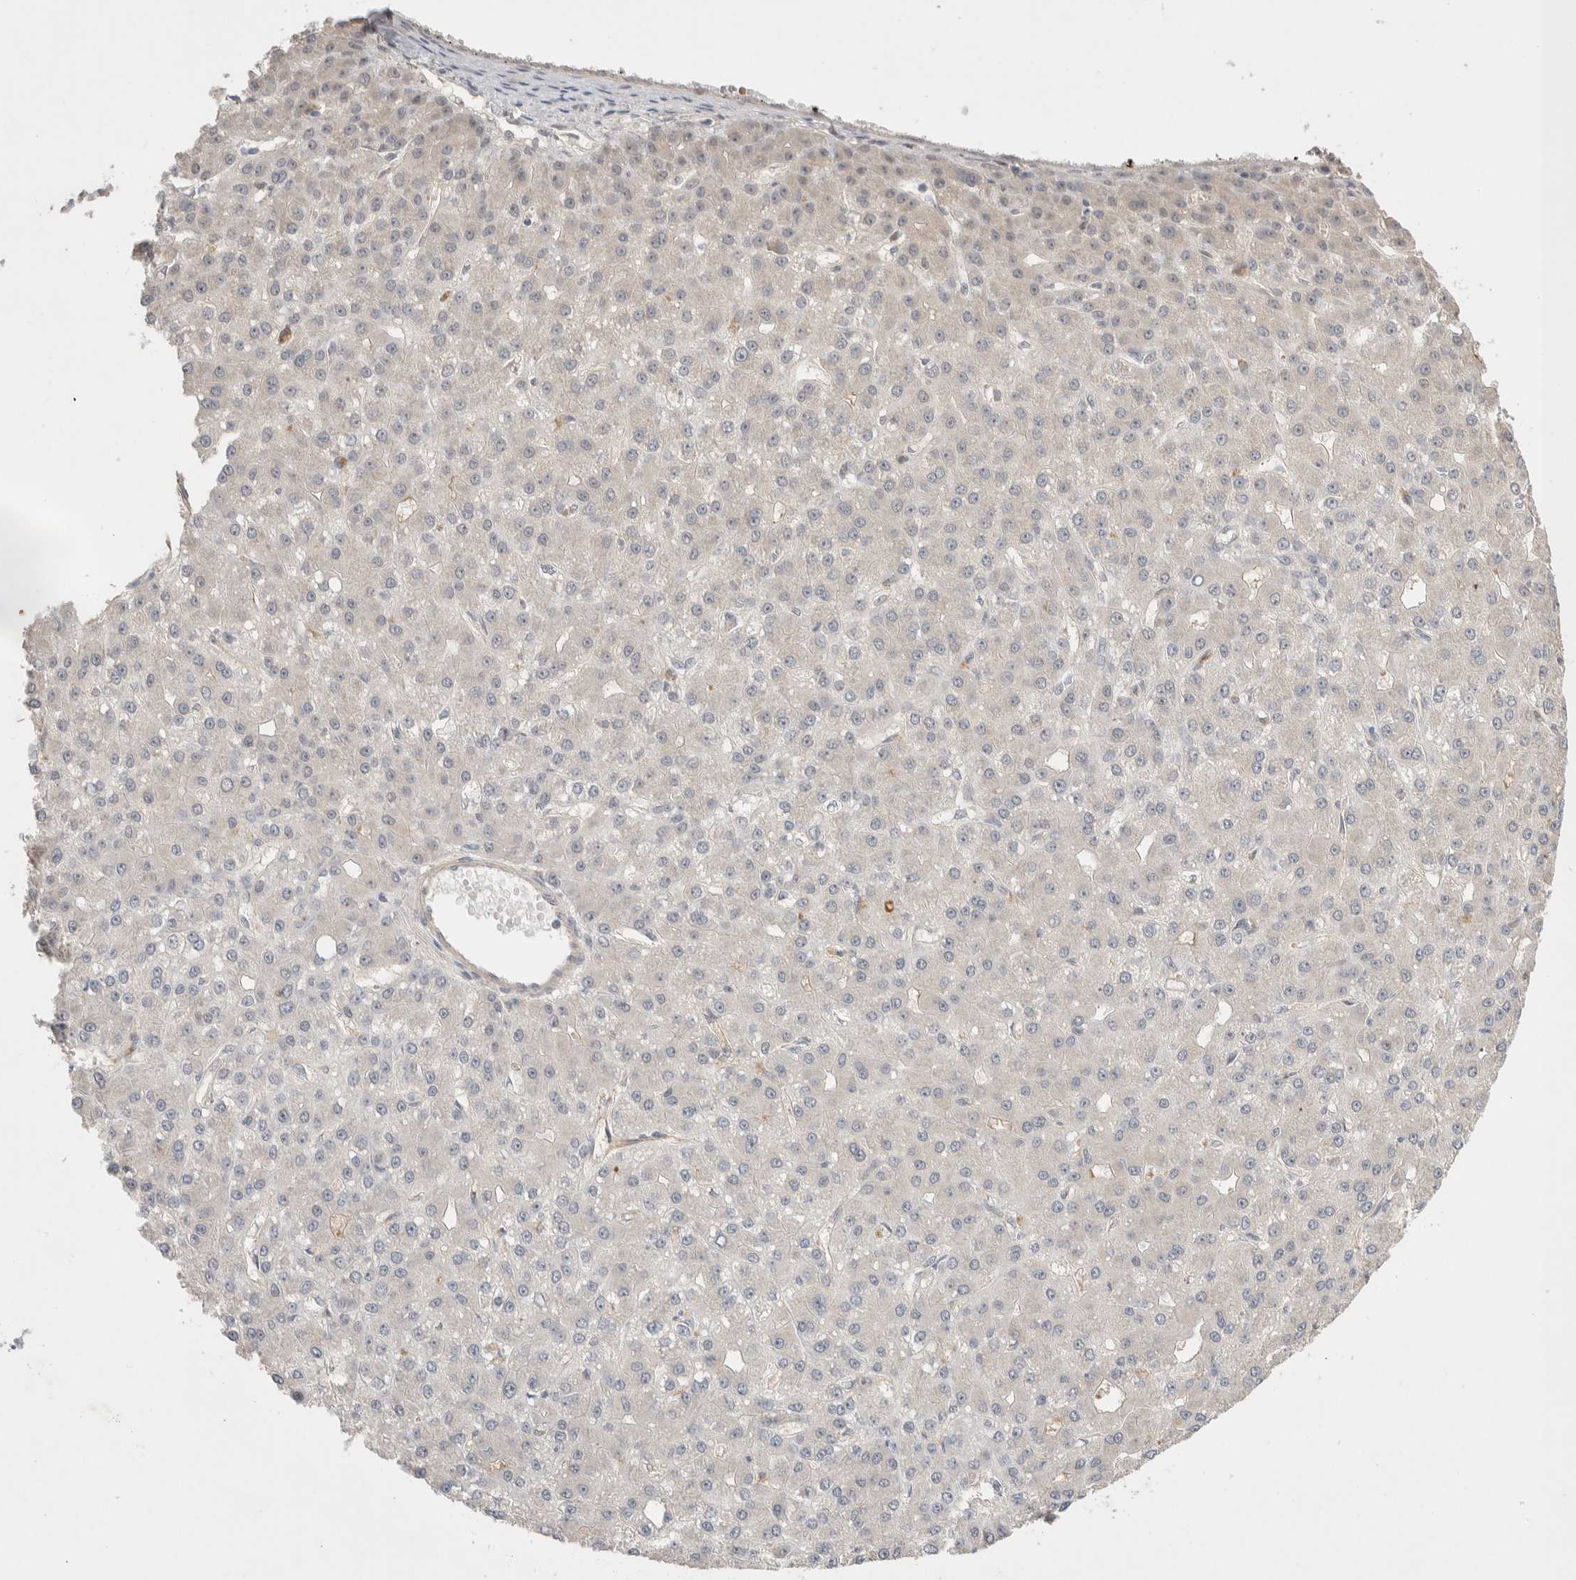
{"staining": {"intensity": "negative", "quantity": "none", "location": "none"}, "tissue": "liver cancer", "cell_type": "Tumor cells", "image_type": "cancer", "snomed": [{"axis": "morphology", "description": "Carcinoma, Hepatocellular, NOS"}, {"axis": "topography", "description": "Liver"}], "caption": "IHC image of hepatocellular carcinoma (liver) stained for a protein (brown), which exhibits no positivity in tumor cells.", "gene": "ZNF704", "patient": {"sex": "male", "age": 67}}